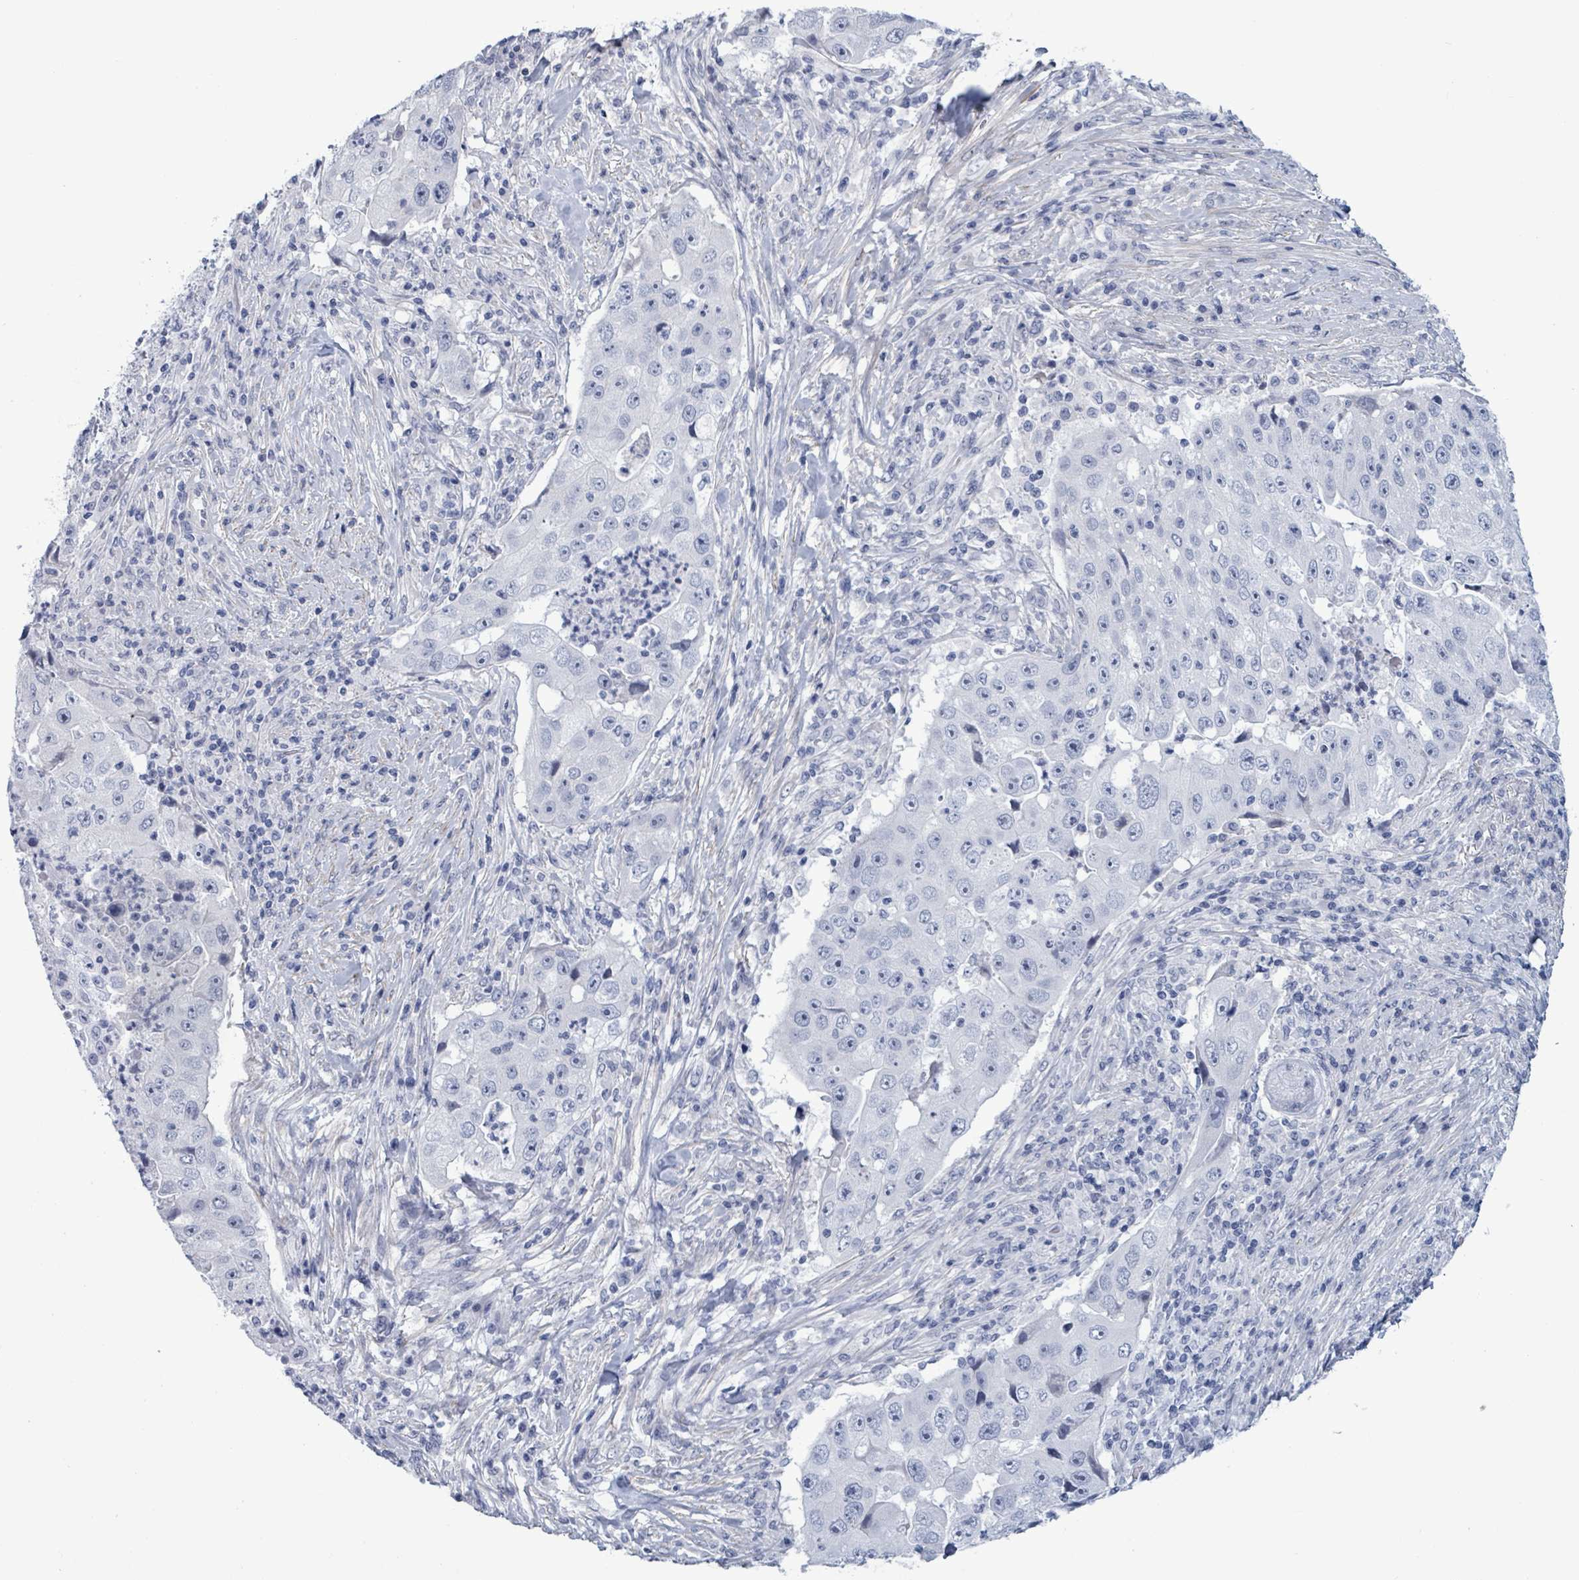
{"staining": {"intensity": "negative", "quantity": "none", "location": "none"}, "tissue": "lung cancer", "cell_type": "Tumor cells", "image_type": "cancer", "snomed": [{"axis": "morphology", "description": "Squamous cell carcinoma, NOS"}, {"axis": "topography", "description": "Lung"}], "caption": "DAB (3,3'-diaminobenzidine) immunohistochemical staining of lung squamous cell carcinoma displays no significant positivity in tumor cells.", "gene": "ZNF771", "patient": {"sex": "male", "age": 64}}